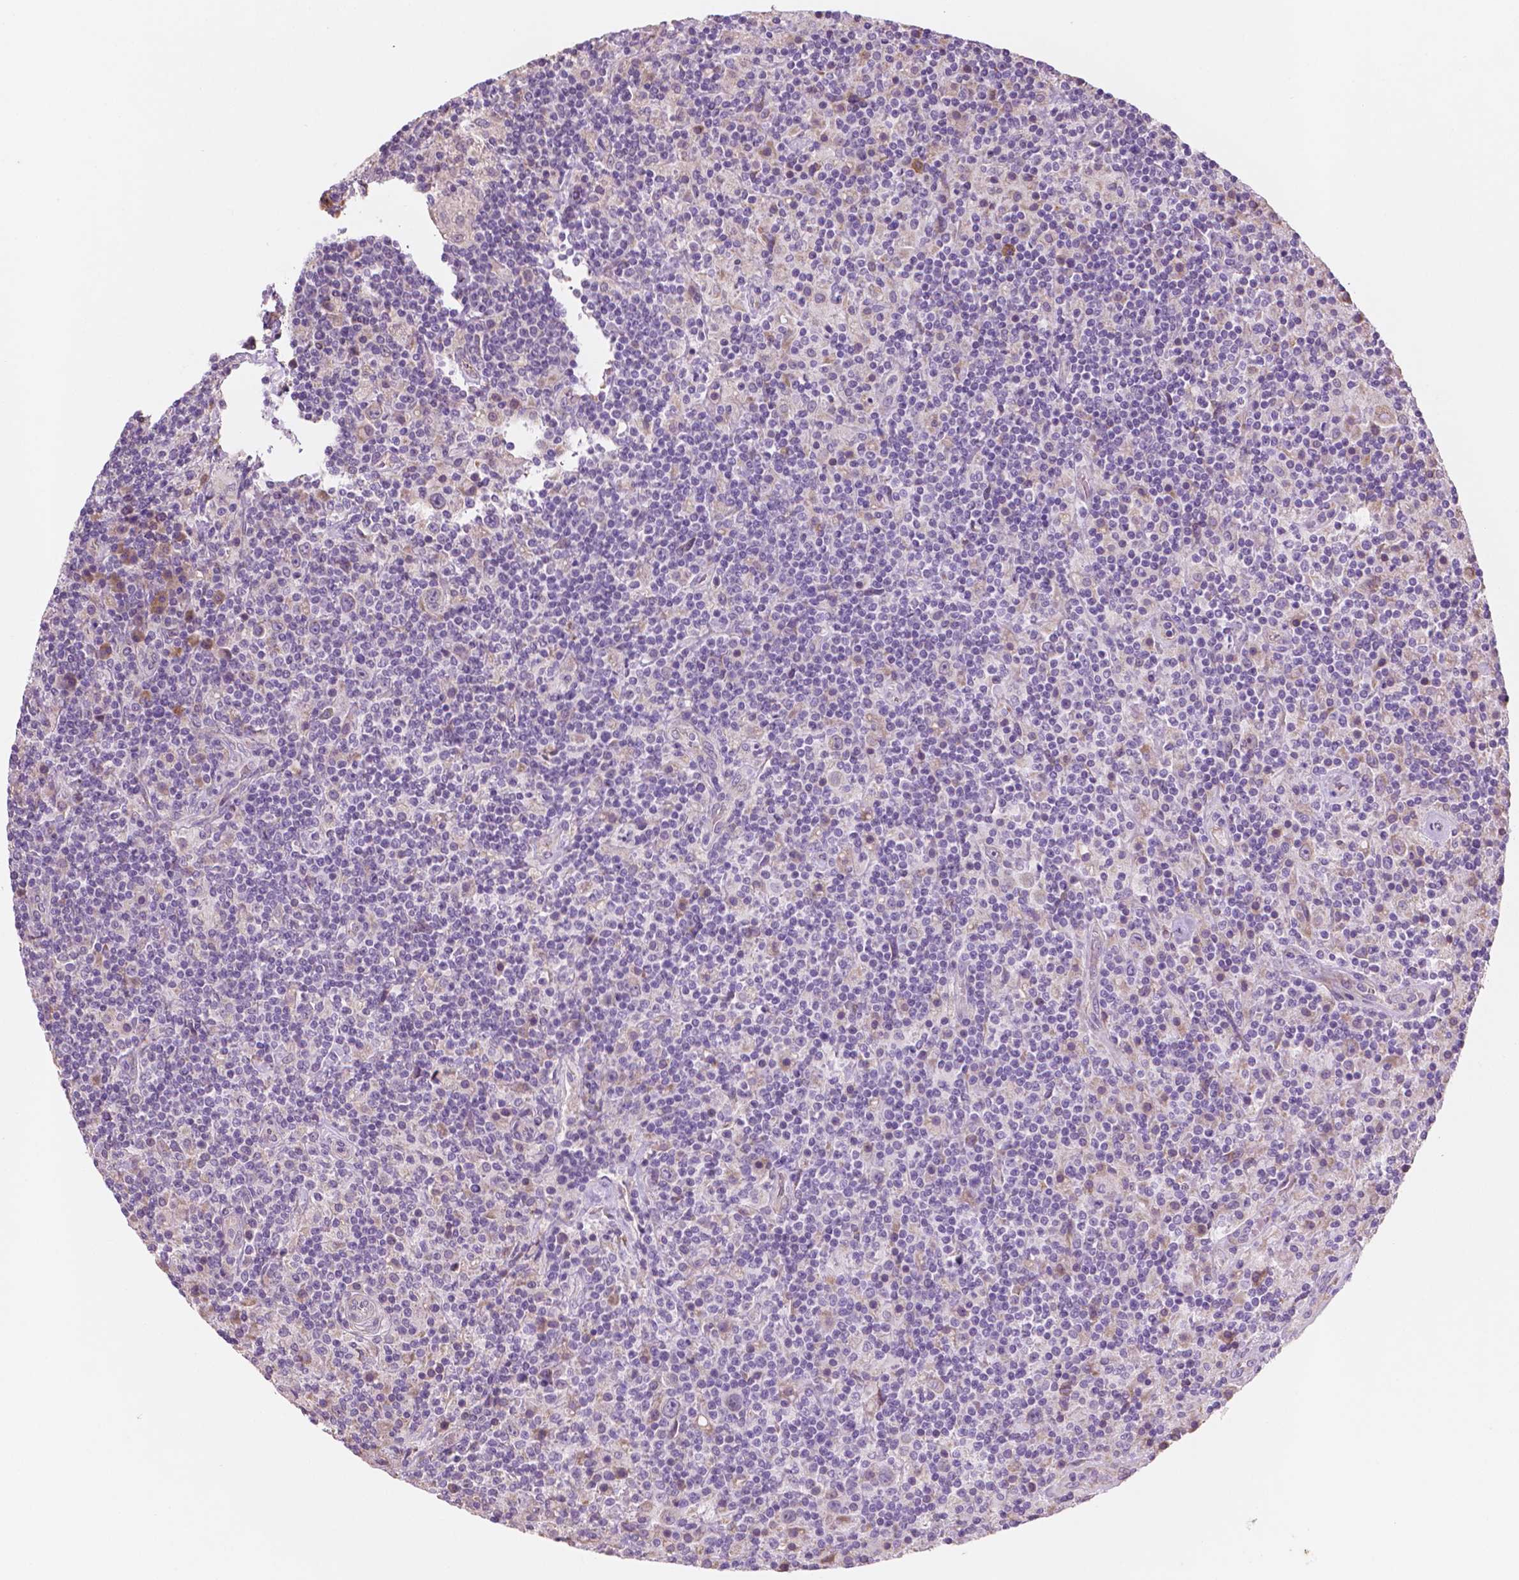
{"staining": {"intensity": "negative", "quantity": "none", "location": "none"}, "tissue": "lymphoma", "cell_type": "Tumor cells", "image_type": "cancer", "snomed": [{"axis": "morphology", "description": "Hodgkin's disease, NOS"}, {"axis": "topography", "description": "Lymph node"}], "caption": "Tumor cells are negative for brown protein staining in lymphoma.", "gene": "LRP1B", "patient": {"sex": "male", "age": 70}}